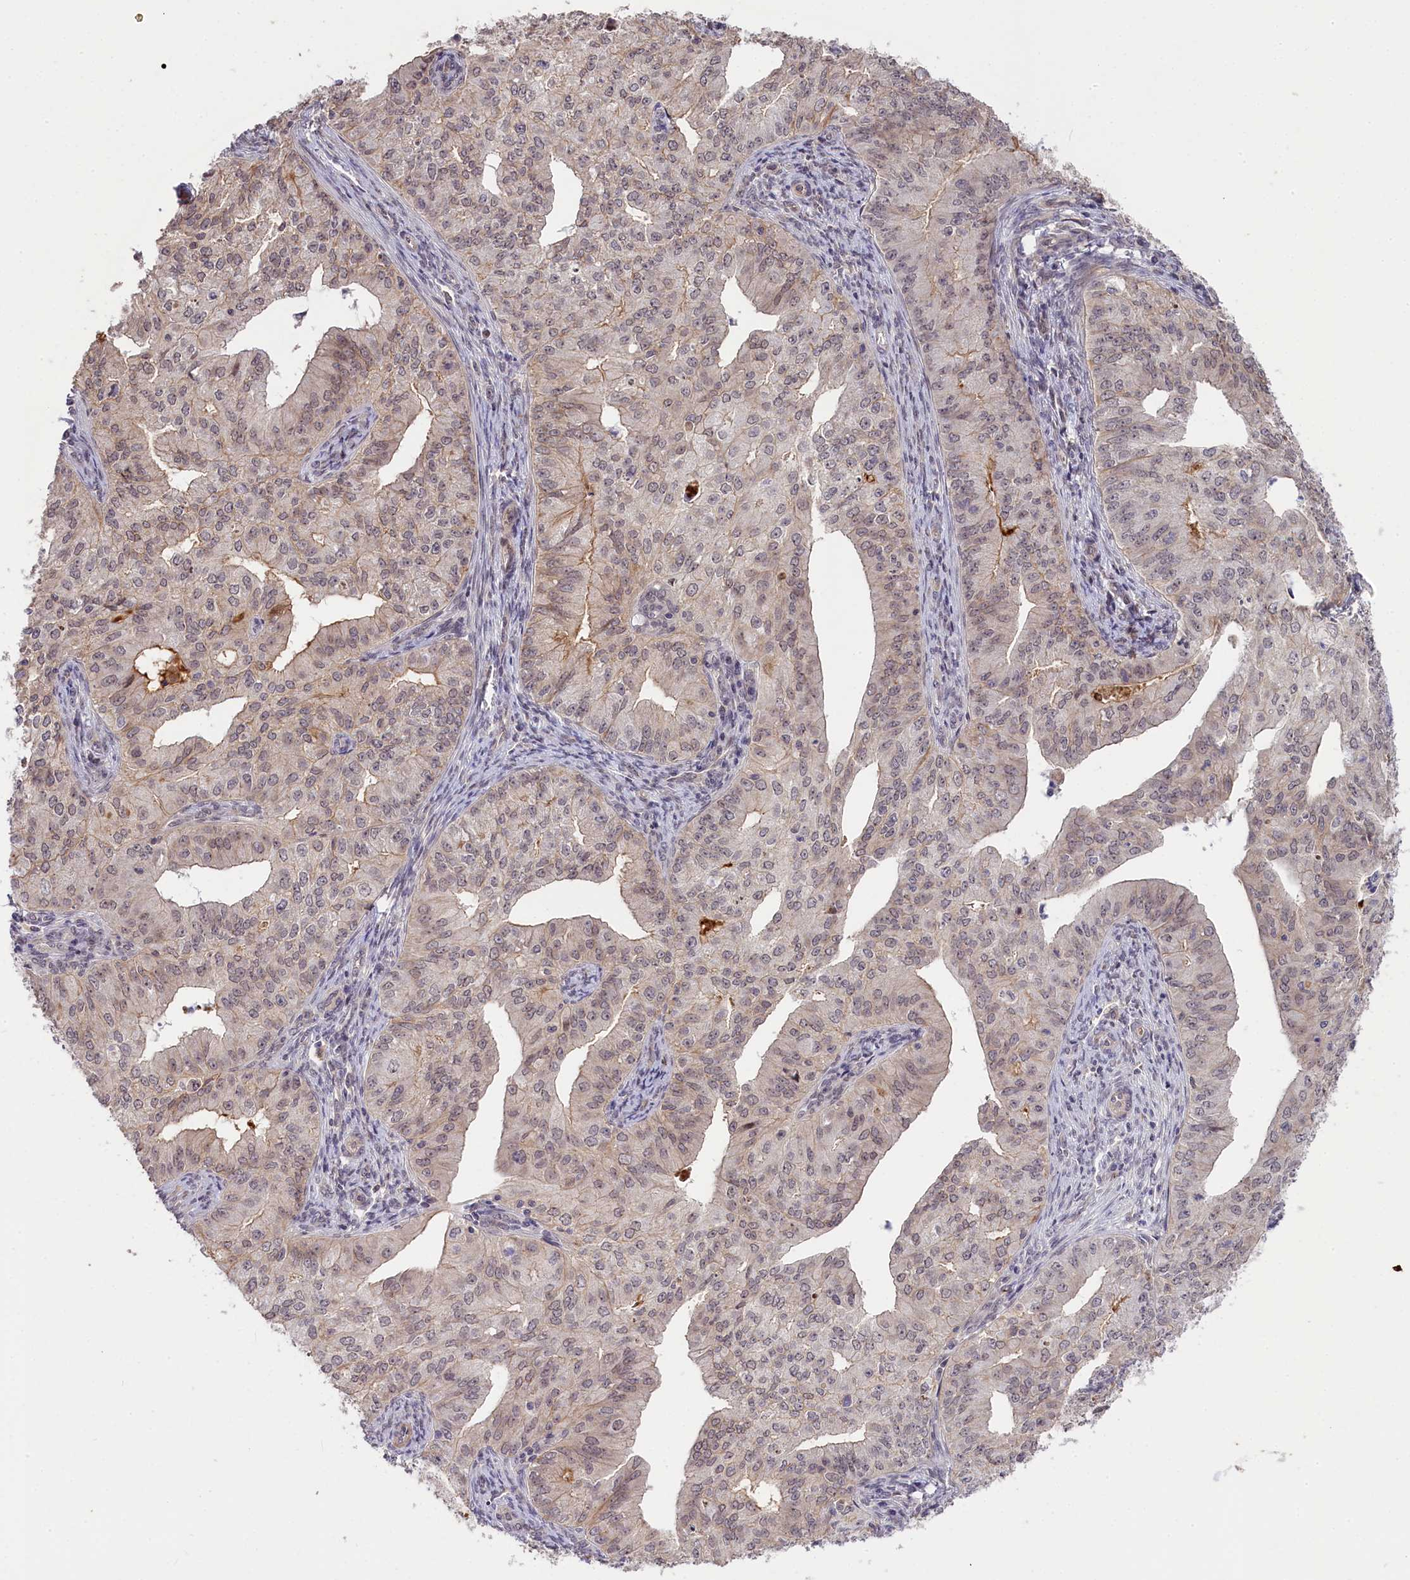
{"staining": {"intensity": "weak", "quantity": "25%-75%", "location": "nuclear"}, "tissue": "endometrial cancer", "cell_type": "Tumor cells", "image_type": "cancer", "snomed": [{"axis": "morphology", "description": "Adenocarcinoma, NOS"}, {"axis": "topography", "description": "Endometrium"}], "caption": "An IHC image of tumor tissue is shown. Protein staining in brown shows weak nuclear positivity in endometrial cancer within tumor cells.", "gene": "ZNF480", "patient": {"sex": "female", "age": 50}}